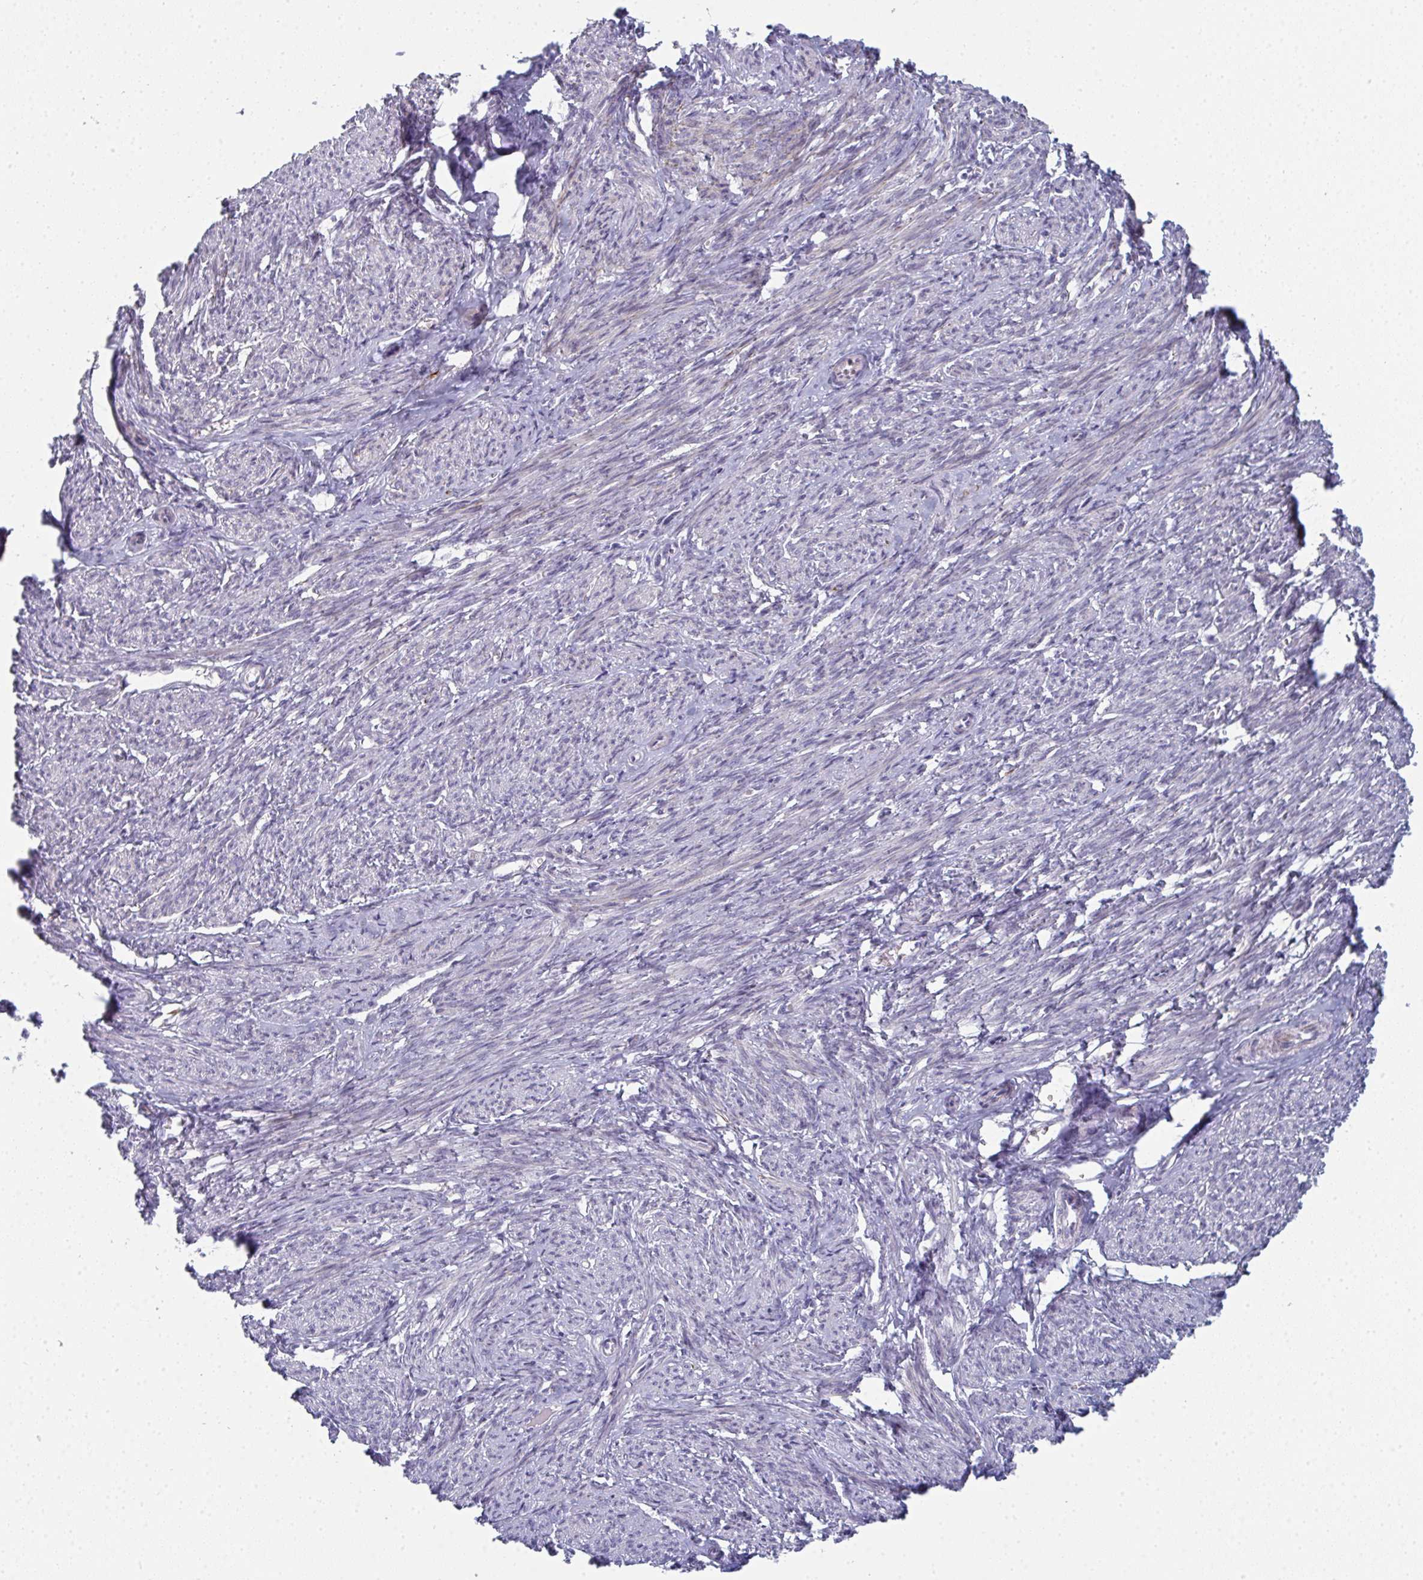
{"staining": {"intensity": "weak", "quantity": "25%-75%", "location": "cytoplasmic/membranous"}, "tissue": "smooth muscle", "cell_type": "Smooth muscle cells", "image_type": "normal", "snomed": [{"axis": "morphology", "description": "Normal tissue, NOS"}, {"axis": "topography", "description": "Smooth muscle"}], "caption": "IHC of benign human smooth muscle exhibits low levels of weak cytoplasmic/membranous staining in about 25%-75% of smooth muscle cells.", "gene": "A1CF", "patient": {"sex": "female", "age": 65}}